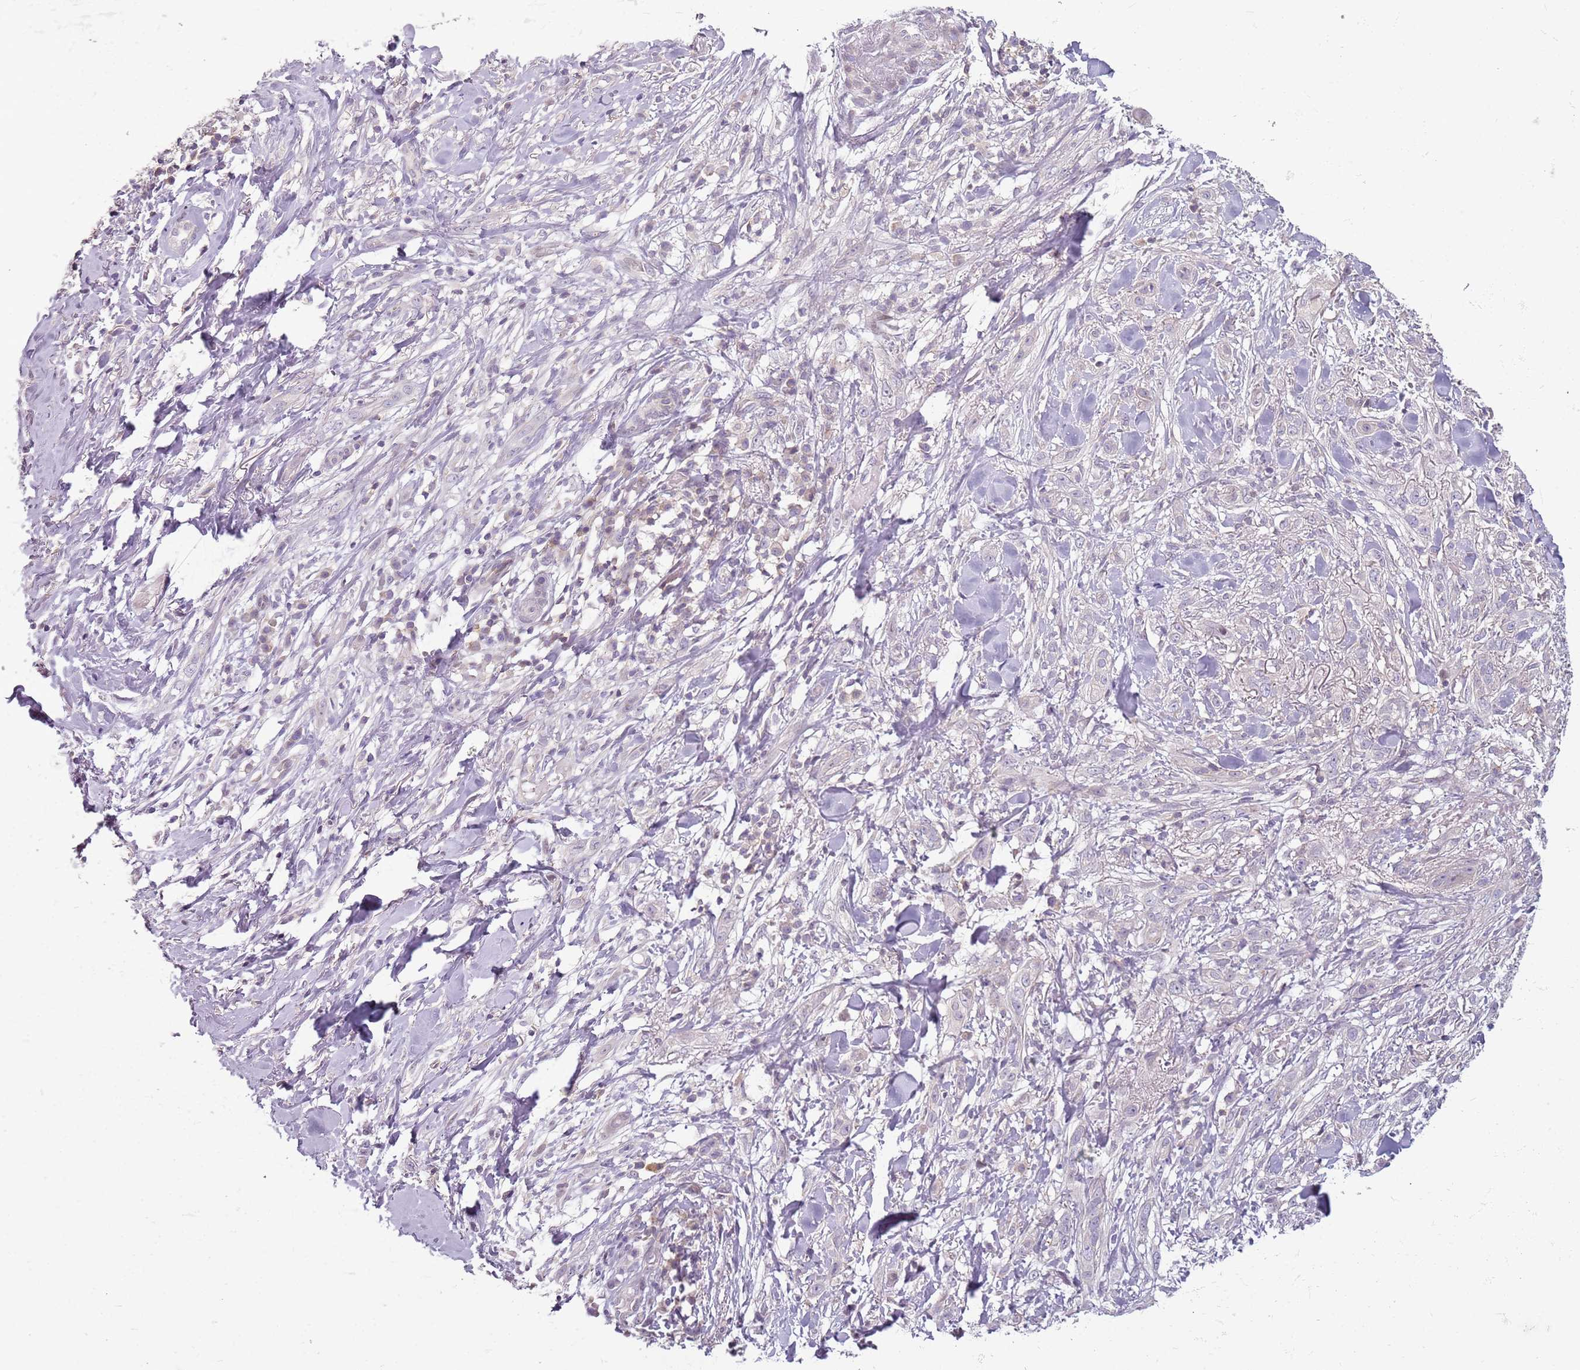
{"staining": {"intensity": "negative", "quantity": "none", "location": "none"}, "tissue": "skin cancer", "cell_type": "Tumor cells", "image_type": "cancer", "snomed": [{"axis": "morphology", "description": "Basal cell carcinoma"}, {"axis": "topography", "description": "Skin"}], "caption": "Tumor cells show no significant protein positivity in skin basal cell carcinoma.", "gene": "DEFB116", "patient": {"sex": "male", "age": 72}}